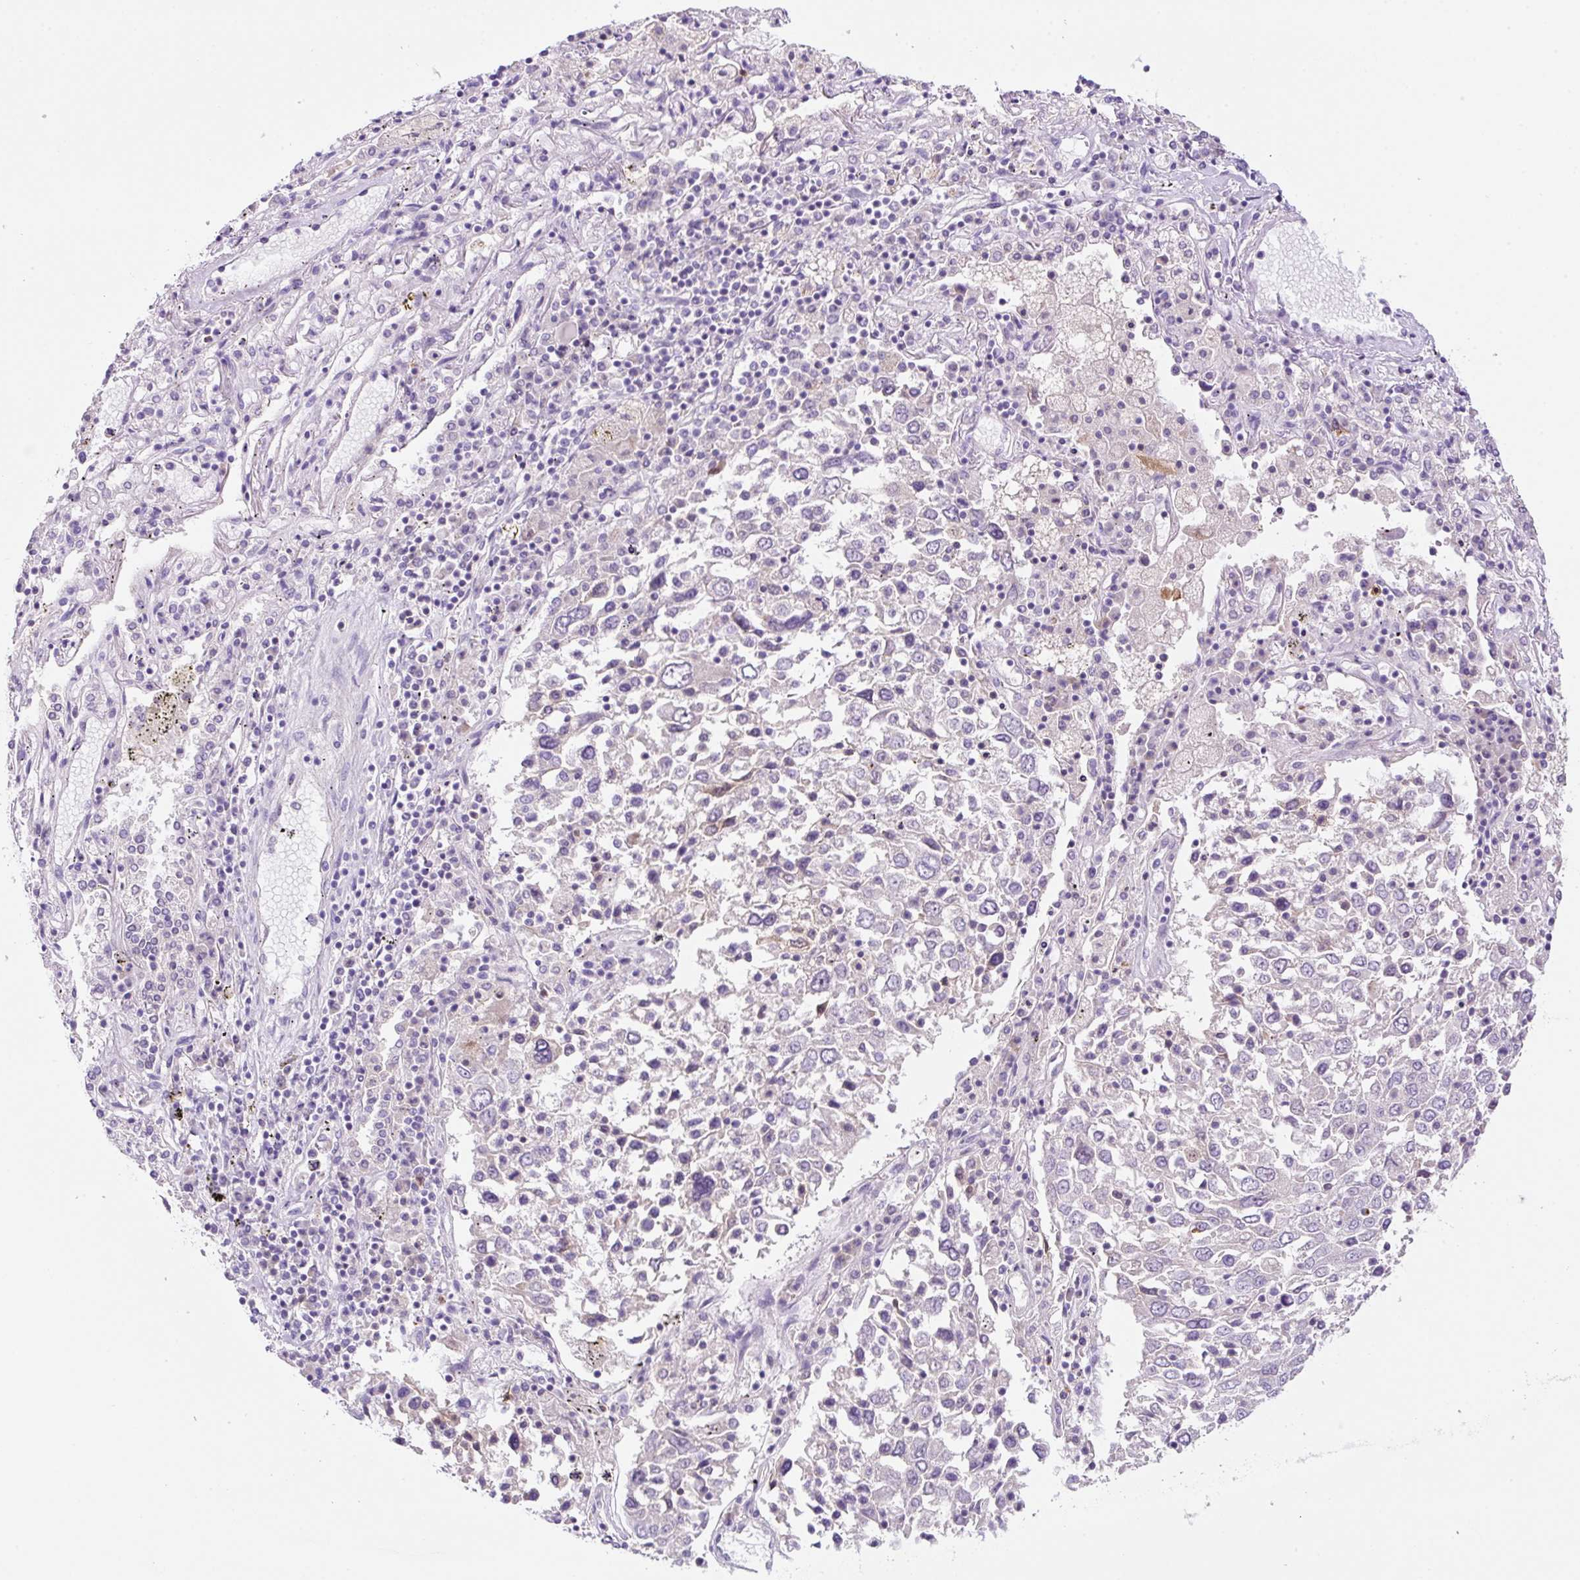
{"staining": {"intensity": "negative", "quantity": "none", "location": "none"}, "tissue": "lung cancer", "cell_type": "Tumor cells", "image_type": "cancer", "snomed": [{"axis": "morphology", "description": "Squamous cell carcinoma, NOS"}, {"axis": "topography", "description": "Lung"}], "caption": "Image shows no significant protein positivity in tumor cells of lung squamous cell carcinoma.", "gene": "NDST3", "patient": {"sex": "male", "age": 65}}